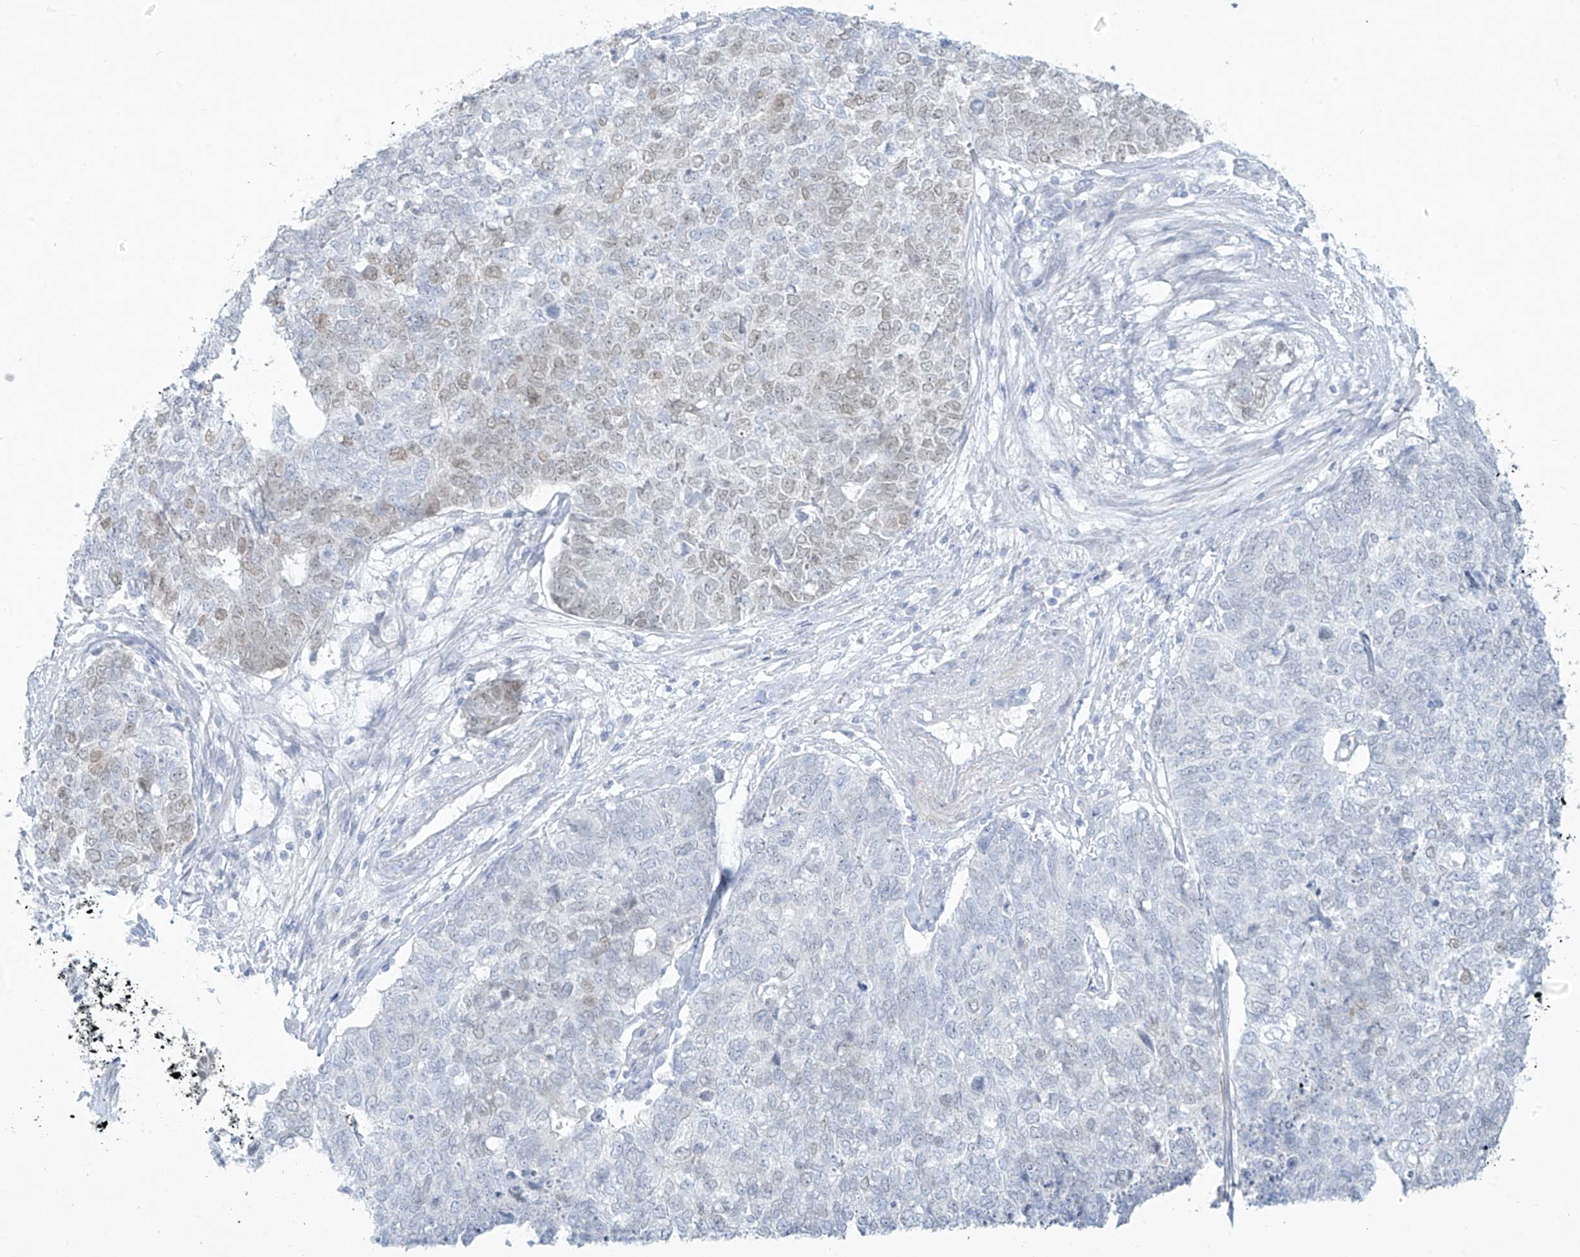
{"staining": {"intensity": "weak", "quantity": "<25%", "location": "nuclear"}, "tissue": "cervical cancer", "cell_type": "Tumor cells", "image_type": "cancer", "snomed": [{"axis": "morphology", "description": "Squamous cell carcinoma, NOS"}, {"axis": "topography", "description": "Cervix"}], "caption": "Tumor cells are negative for protein expression in human cervical cancer (squamous cell carcinoma). (DAB (3,3'-diaminobenzidine) immunohistochemistry with hematoxylin counter stain).", "gene": "PAX6", "patient": {"sex": "female", "age": 63}}